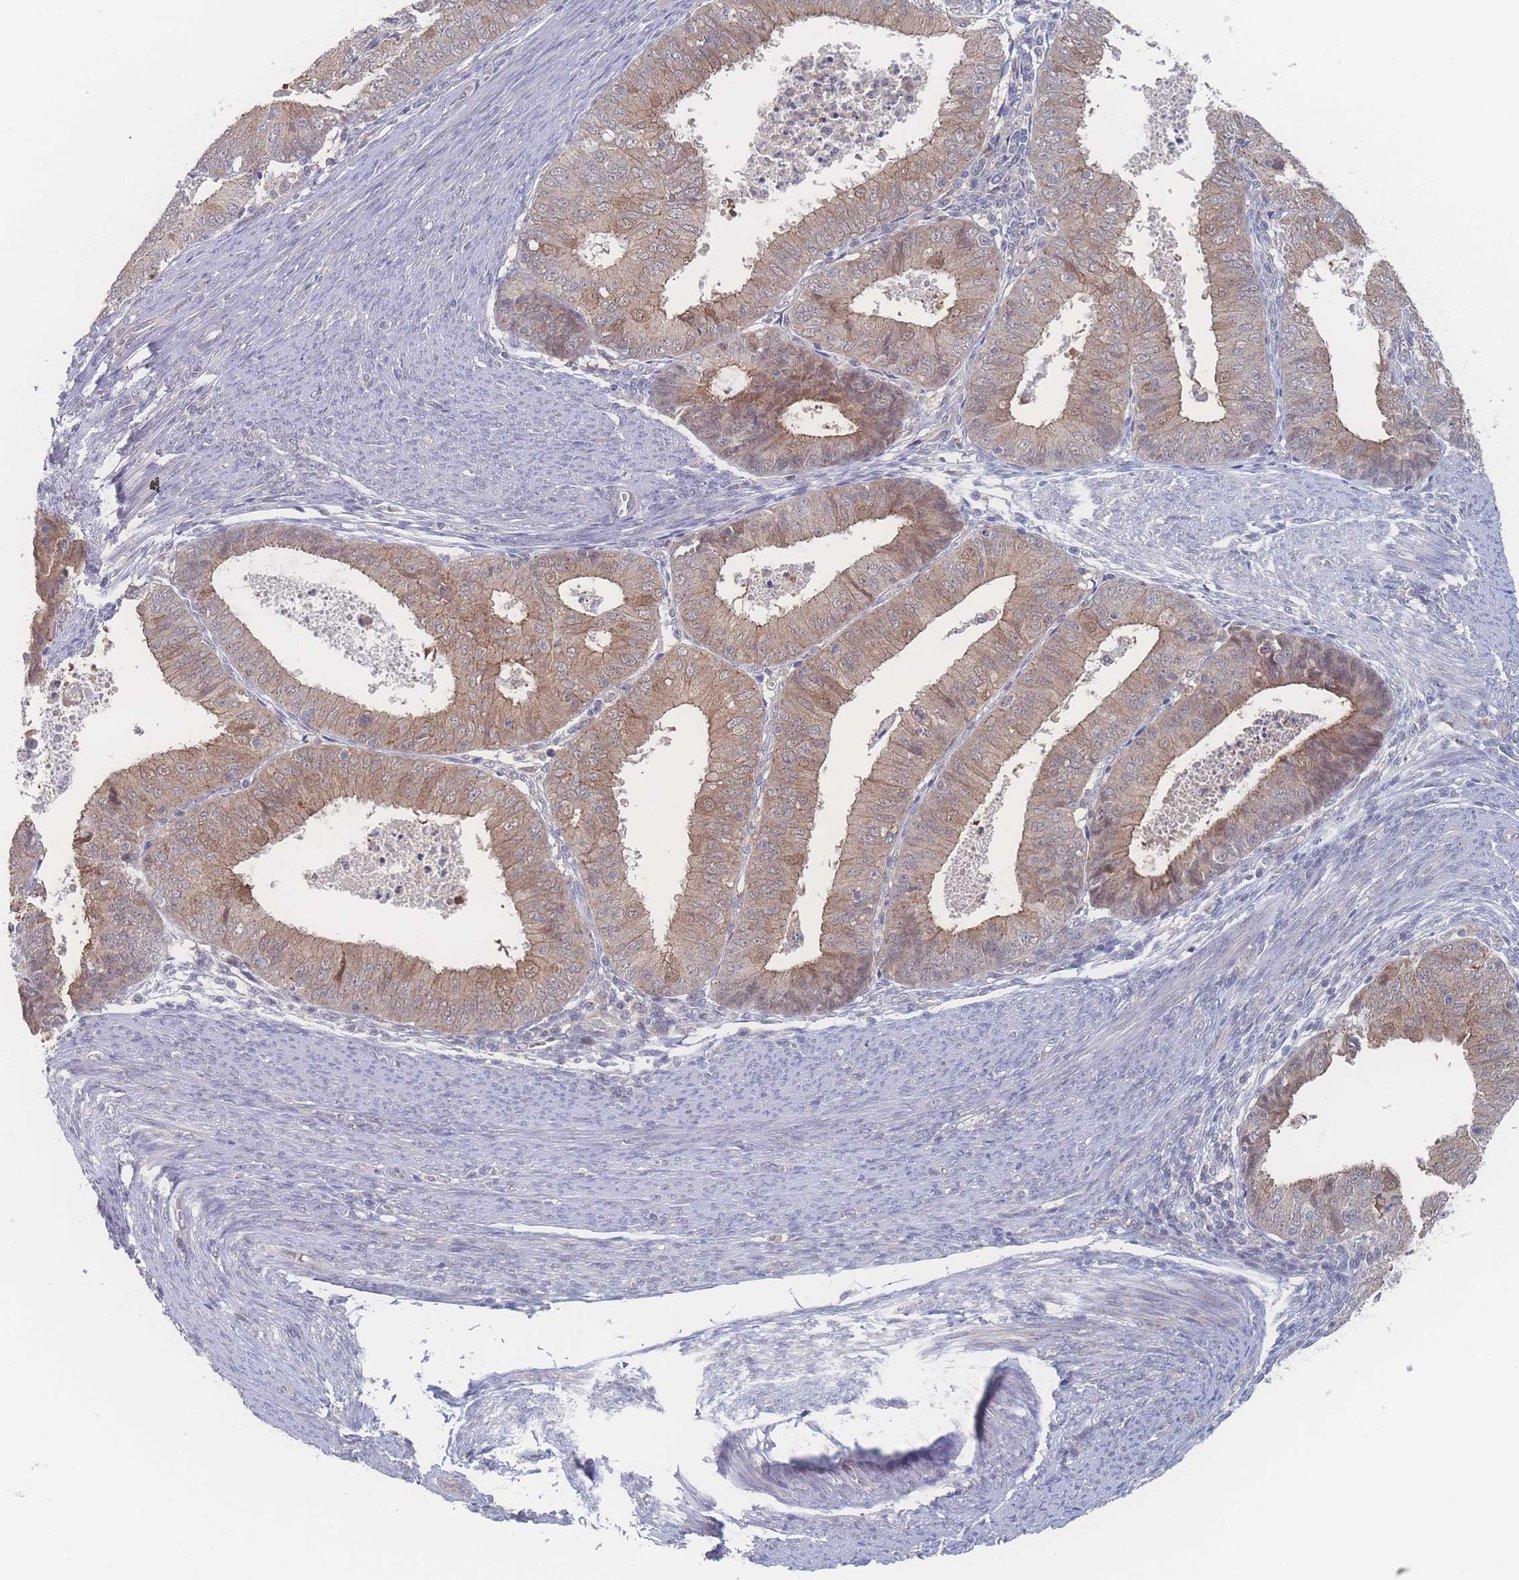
{"staining": {"intensity": "moderate", "quantity": ">75%", "location": "cytoplasmic/membranous,nuclear"}, "tissue": "endometrial cancer", "cell_type": "Tumor cells", "image_type": "cancer", "snomed": [{"axis": "morphology", "description": "Adenocarcinoma, NOS"}, {"axis": "topography", "description": "Endometrium"}], "caption": "An image showing moderate cytoplasmic/membranous and nuclear staining in approximately >75% of tumor cells in endometrial cancer (adenocarcinoma), as visualized by brown immunohistochemical staining.", "gene": "NBEAL1", "patient": {"sex": "female", "age": 57}}